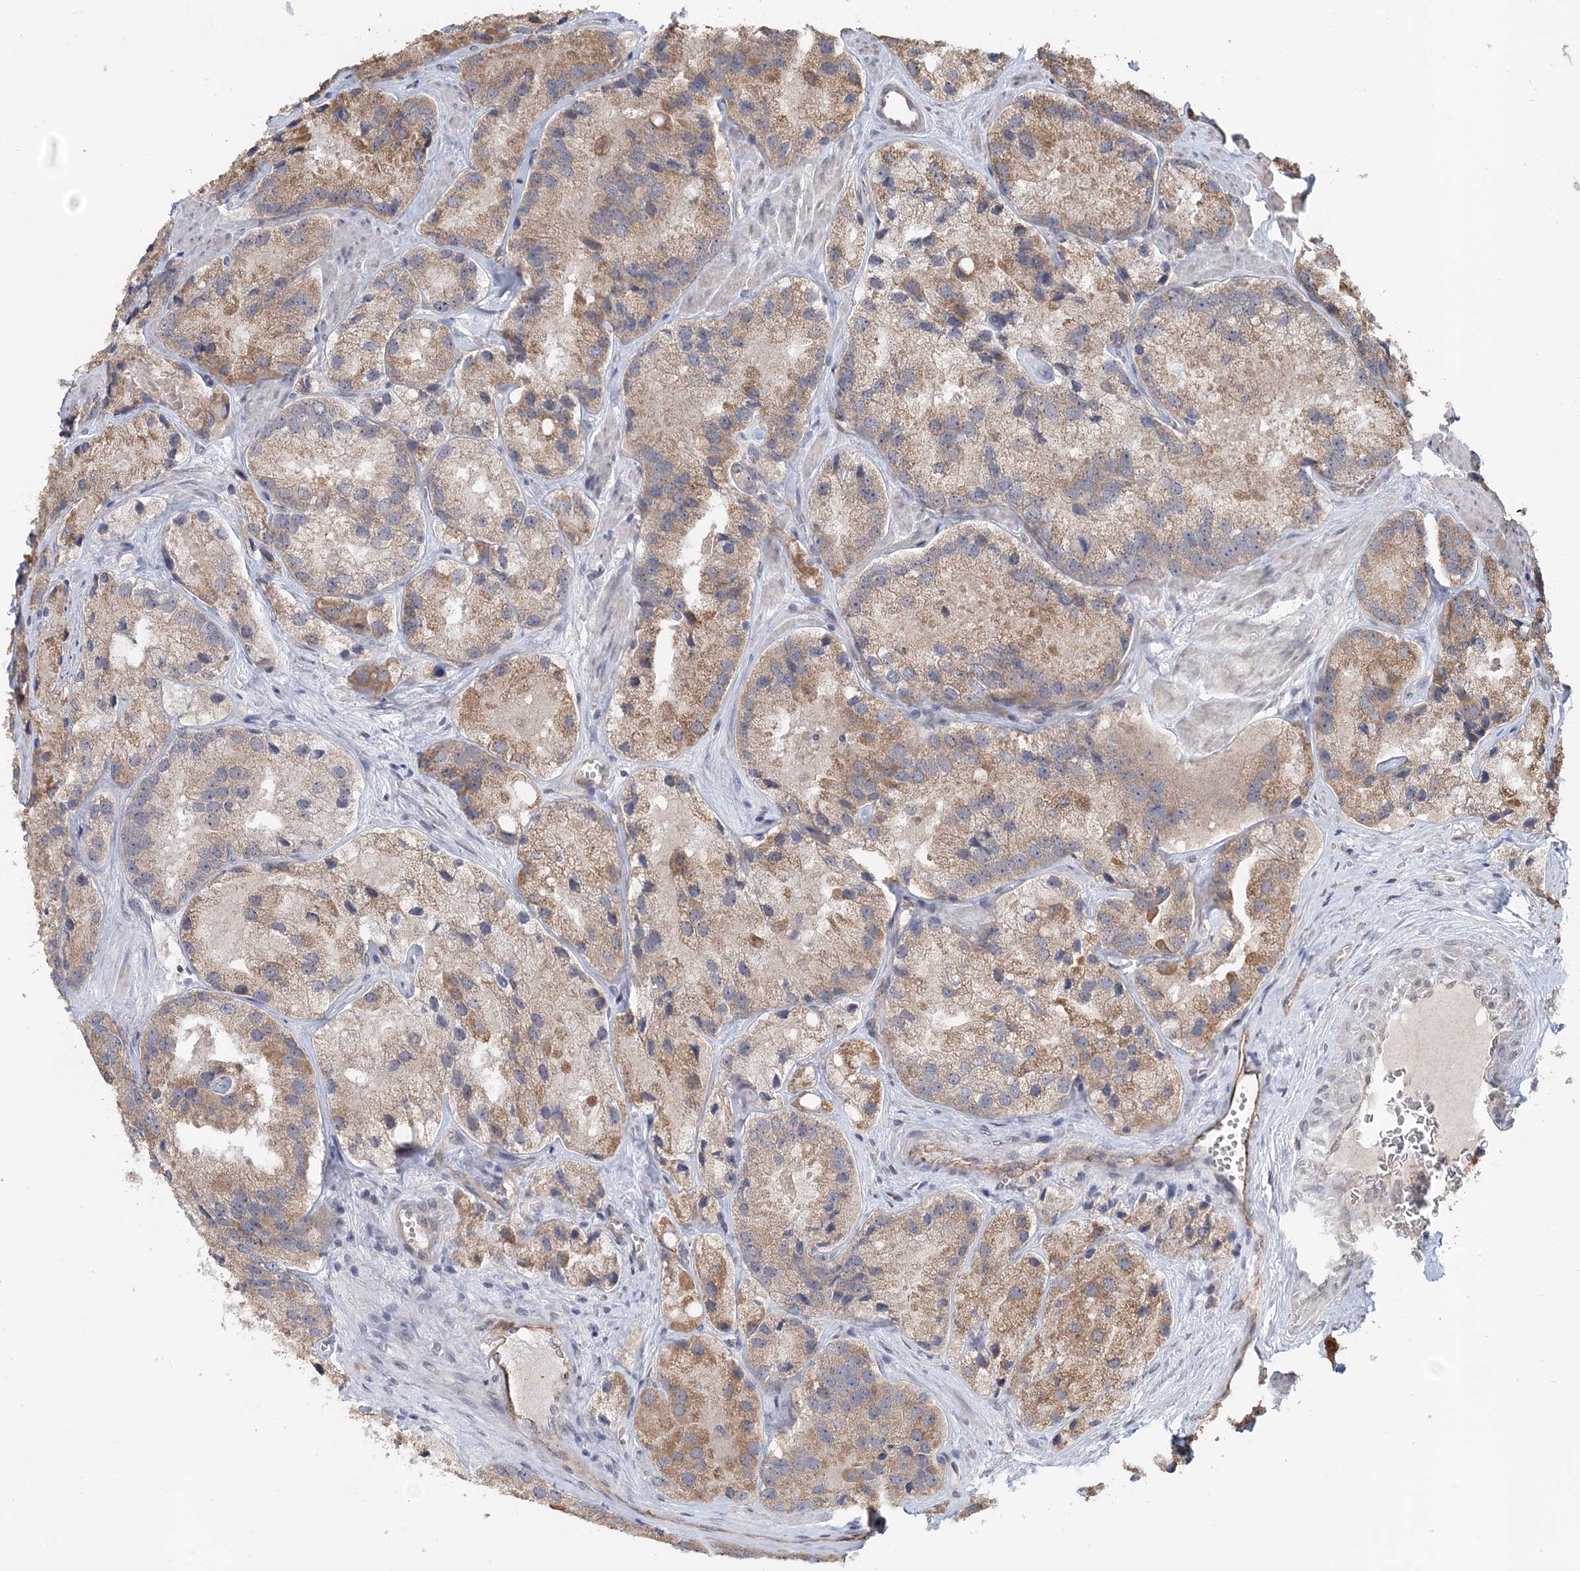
{"staining": {"intensity": "moderate", "quantity": "<25%", "location": "cytoplasmic/membranous"}, "tissue": "prostate cancer", "cell_type": "Tumor cells", "image_type": "cancer", "snomed": [{"axis": "morphology", "description": "Adenocarcinoma, High grade"}, {"axis": "topography", "description": "Prostate"}], "caption": "Prostate cancer stained for a protein (brown) displays moderate cytoplasmic/membranous positive expression in about <25% of tumor cells.", "gene": "FBXO38", "patient": {"sex": "male", "age": 66}}